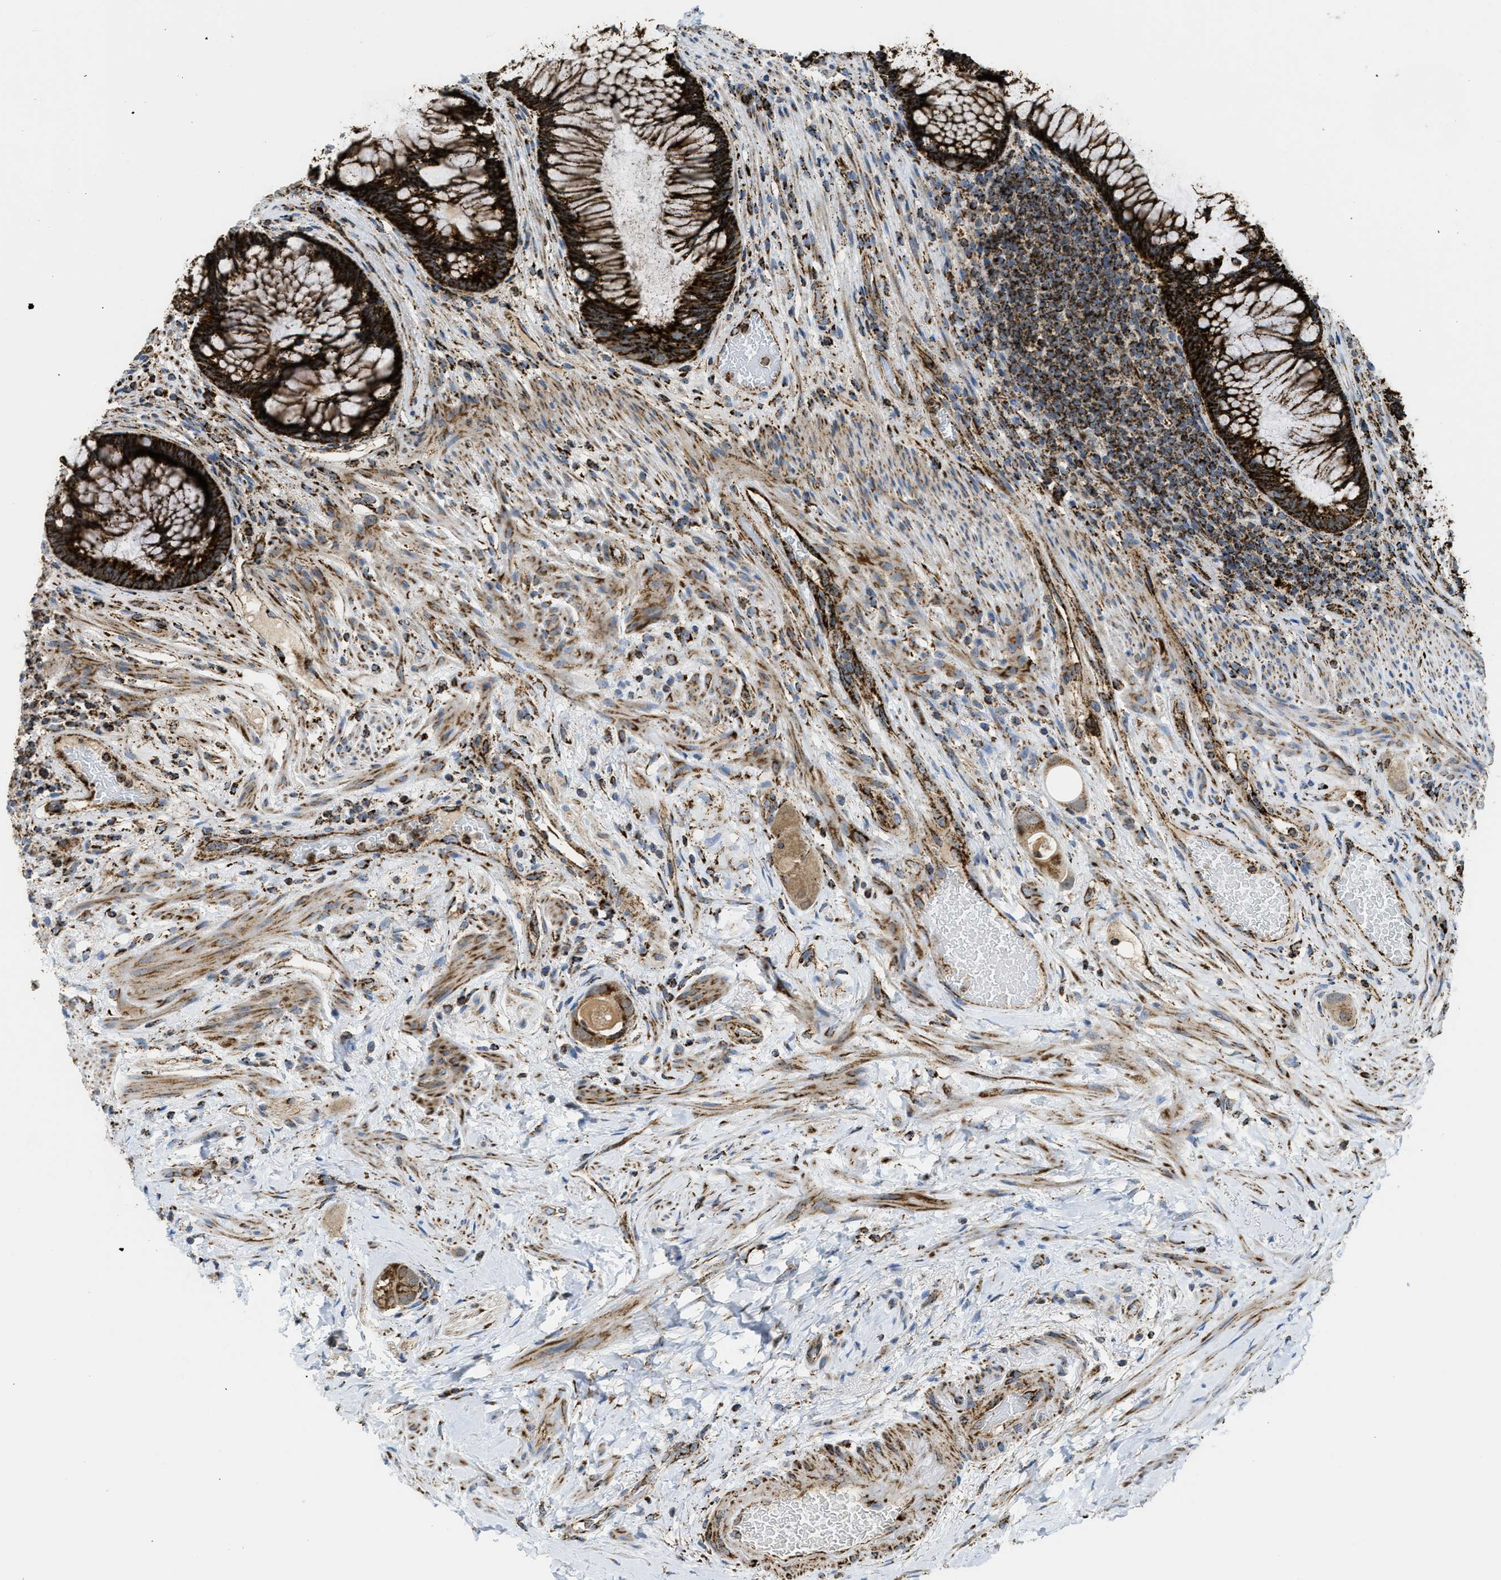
{"staining": {"intensity": "strong", "quantity": ">75%", "location": "cytoplasmic/membranous"}, "tissue": "colorectal cancer", "cell_type": "Tumor cells", "image_type": "cancer", "snomed": [{"axis": "morphology", "description": "Adenocarcinoma, NOS"}, {"axis": "topography", "description": "Rectum"}], "caption": "Immunohistochemistry of human colorectal cancer demonstrates high levels of strong cytoplasmic/membranous expression in about >75% of tumor cells.", "gene": "SQOR", "patient": {"sex": "male", "age": 51}}